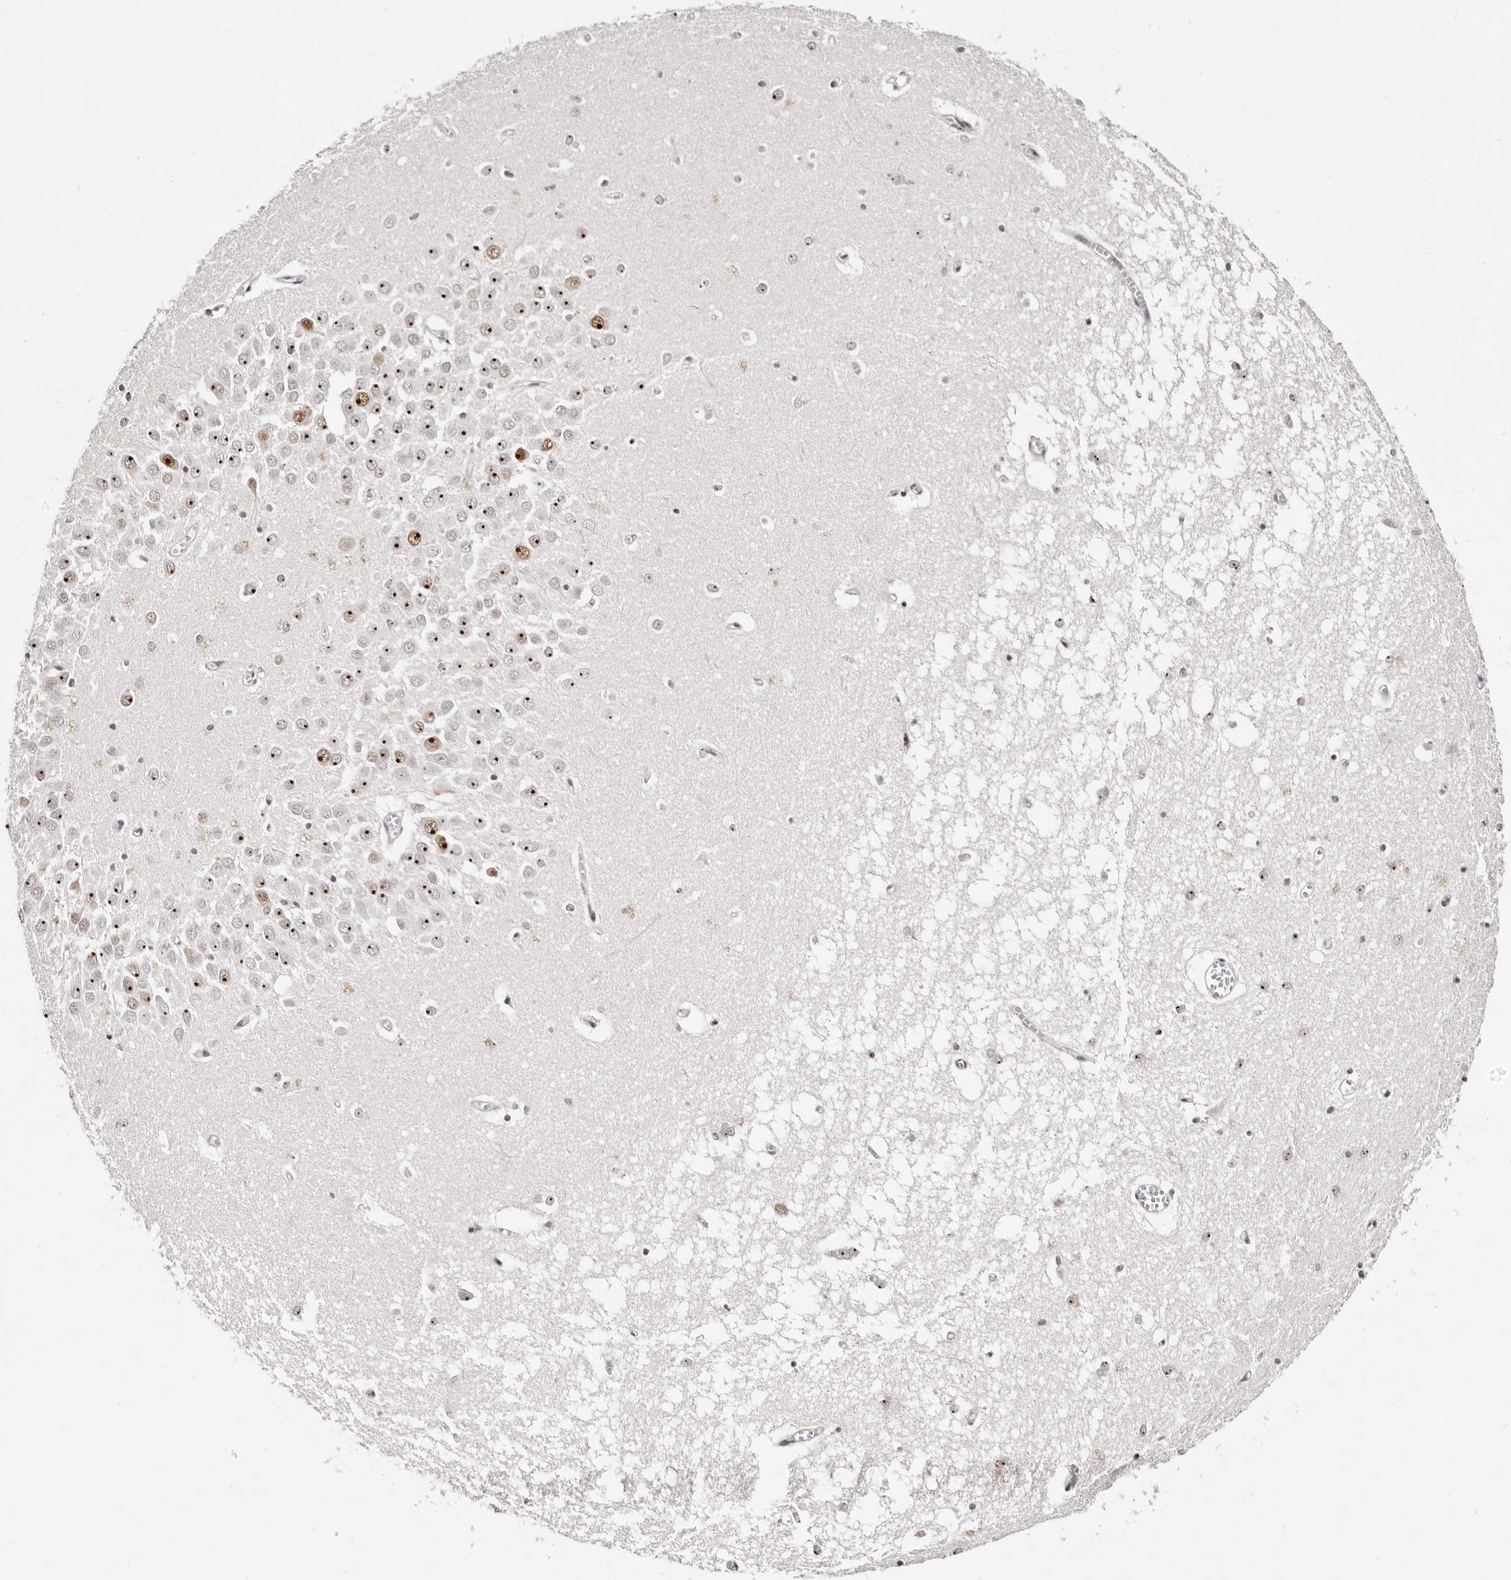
{"staining": {"intensity": "moderate", "quantity": ">75%", "location": "nuclear"}, "tissue": "hippocampus", "cell_type": "Glial cells", "image_type": "normal", "snomed": [{"axis": "morphology", "description": "Normal tissue, NOS"}, {"axis": "topography", "description": "Hippocampus"}], "caption": "DAB (3,3'-diaminobenzidine) immunohistochemical staining of benign human hippocampus displays moderate nuclear protein expression in approximately >75% of glial cells.", "gene": "IQGAP3", "patient": {"sex": "male", "age": 70}}